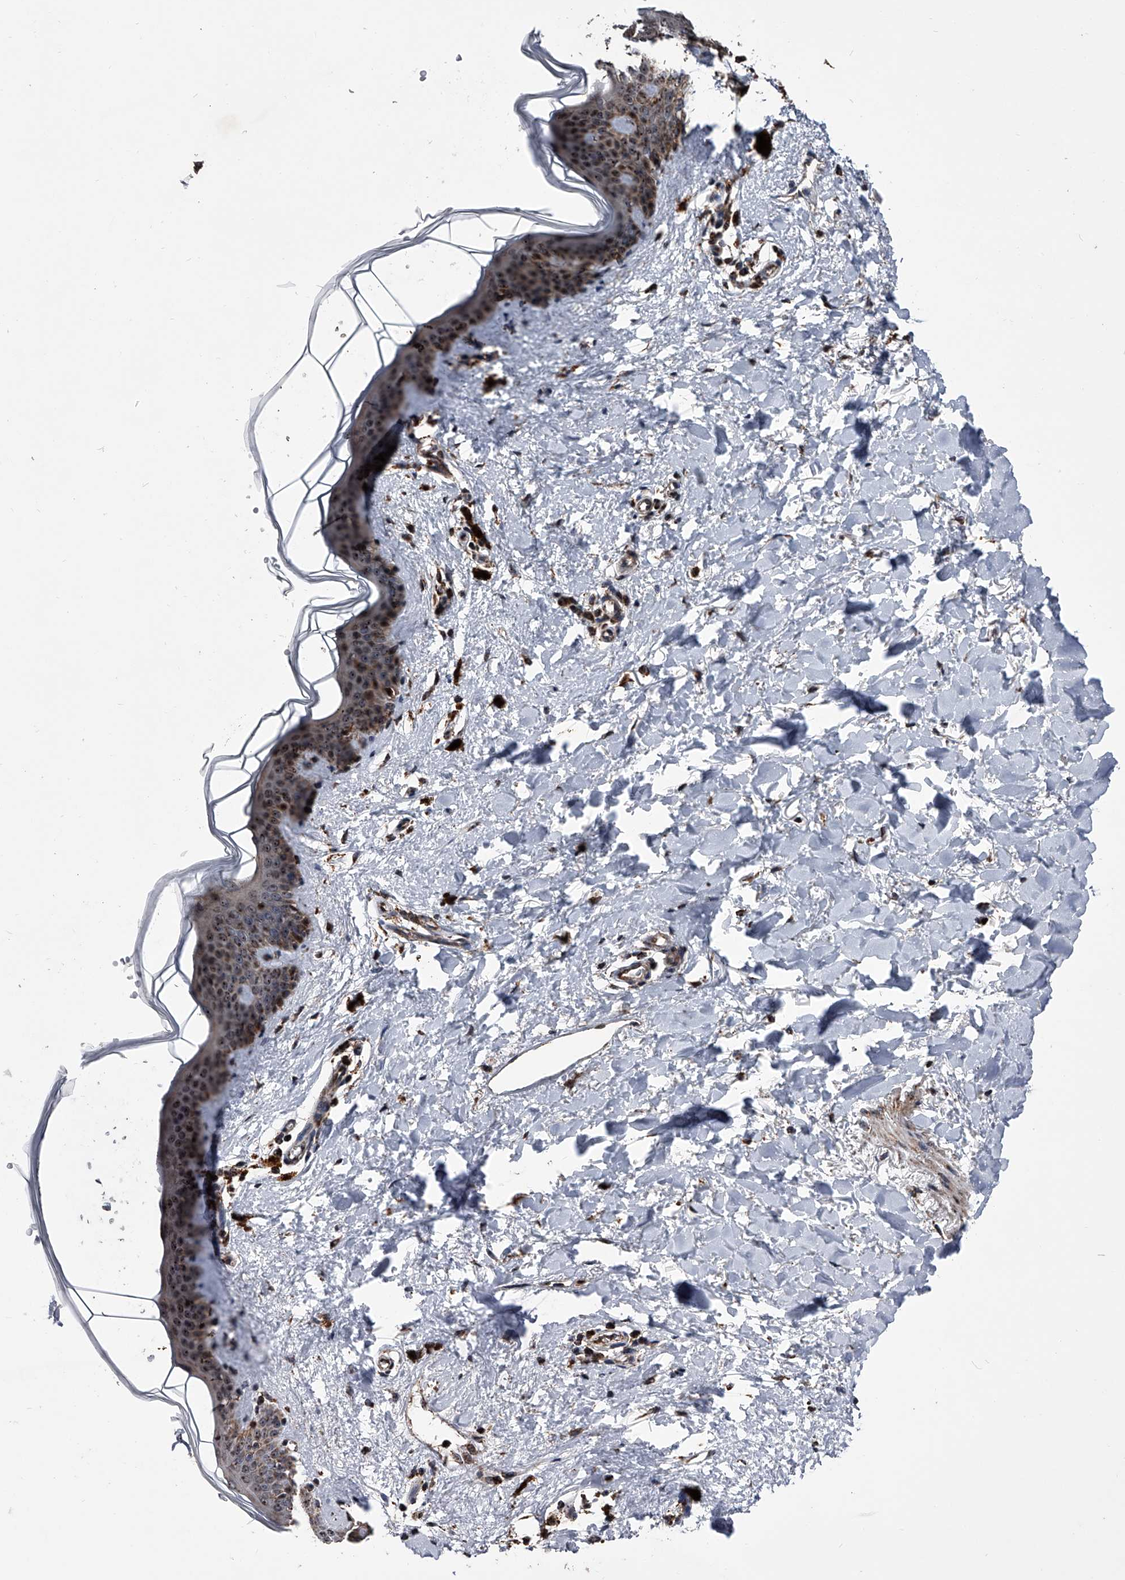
{"staining": {"intensity": "strong", "quantity": ">75%", "location": "cytoplasmic/membranous"}, "tissue": "skin", "cell_type": "Fibroblasts", "image_type": "normal", "snomed": [{"axis": "morphology", "description": "Normal tissue, NOS"}, {"axis": "topography", "description": "Skin"}], "caption": "Fibroblasts reveal high levels of strong cytoplasmic/membranous expression in about >75% of cells in unremarkable skin. (DAB (3,3'-diaminobenzidine) IHC, brown staining for protein, blue staining for nuclei).", "gene": "SMPDL3A", "patient": {"sex": "female", "age": 46}}